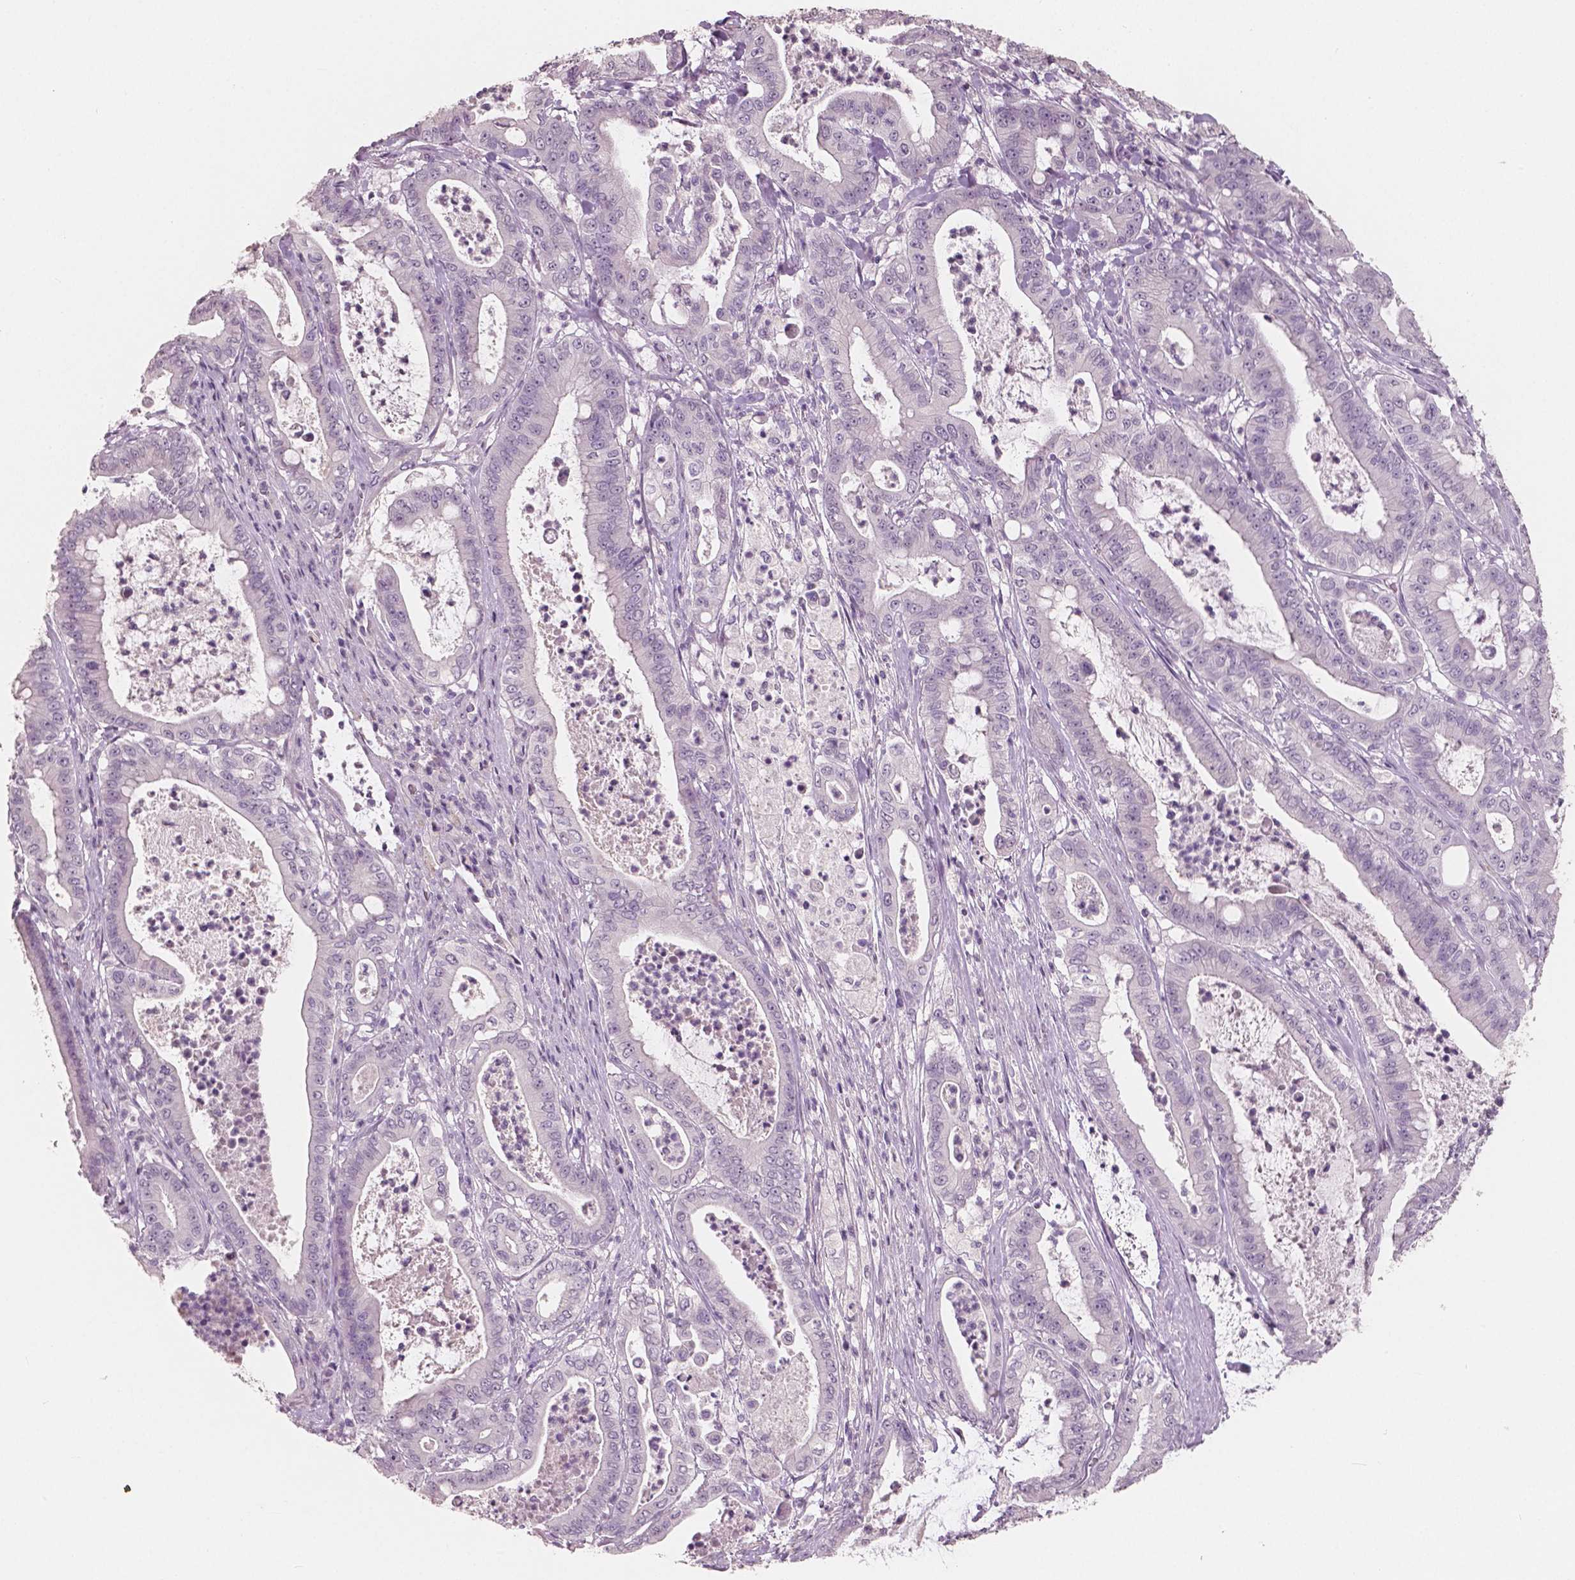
{"staining": {"intensity": "negative", "quantity": "none", "location": "none"}, "tissue": "pancreatic cancer", "cell_type": "Tumor cells", "image_type": "cancer", "snomed": [{"axis": "morphology", "description": "Adenocarcinoma, NOS"}, {"axis": "topography", "description": "Pancreas"}], "caption": "IHC photomicrograph of neoplastic tissue: human pancreatic cancer stained with DAB displays no significant protein expression in tumor cells.", "gene": "KIT", "patient": {"sex": "male", "age": 71}}